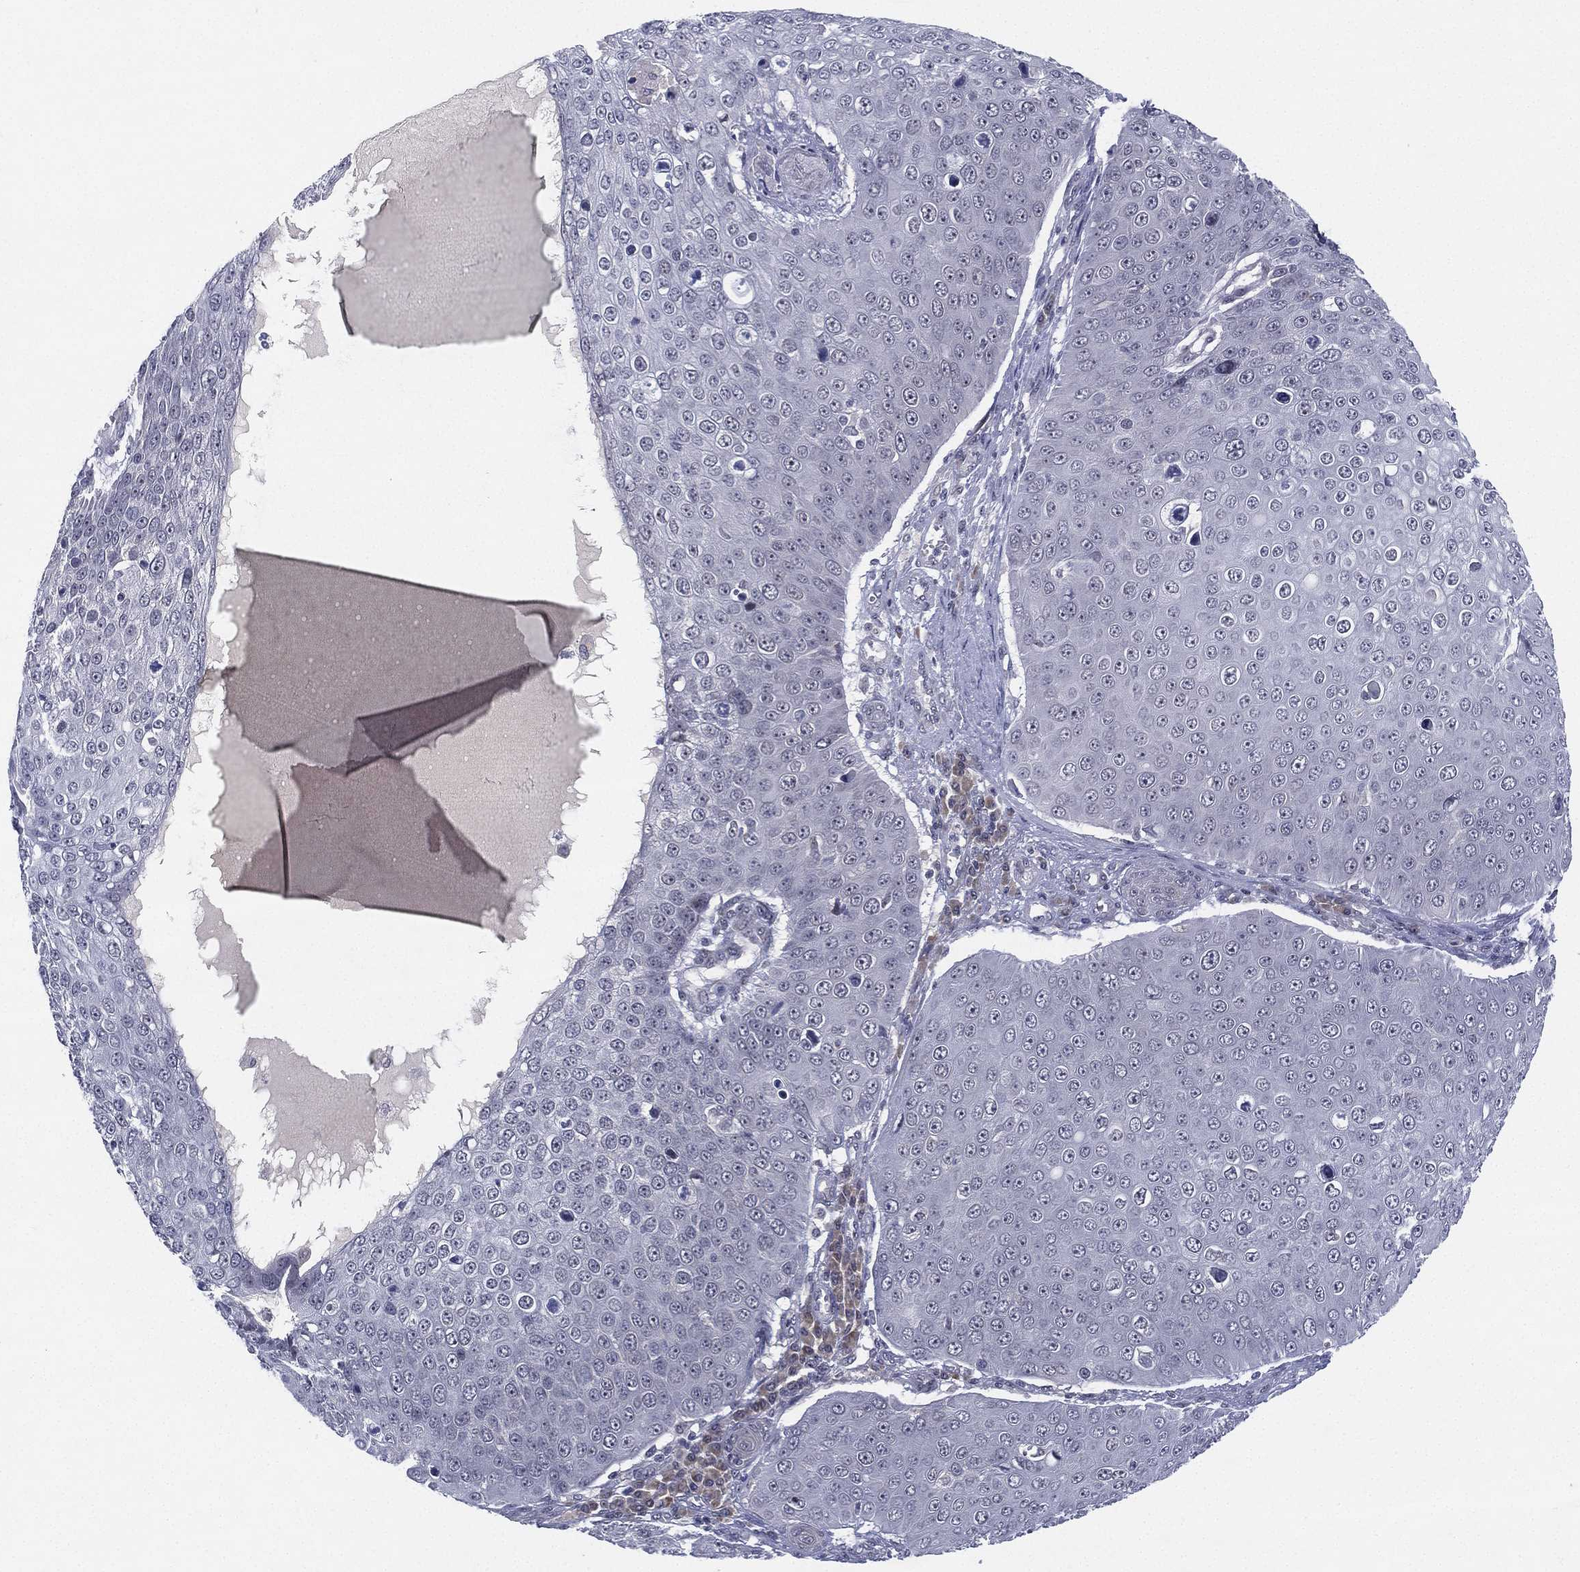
{"staining": {"intensity": "negative", "quantity": "none", "location": "none"}, "tissue": "skin cancer", "cell_type": "Tumor cells", "image_type": "cancer", "snomed": [{"axis": "morphology", "description": "Squamous cell carcinoma, NOS"}, {"axis": "topography", "description": "Skin"}], "caption": "Skin squamous cell carcinoma was stained to show a protein in brown. There is no significant positivity in tumor cells.", "gene": "MS4A8", "patient": {"sex": "male", "age": 71}}